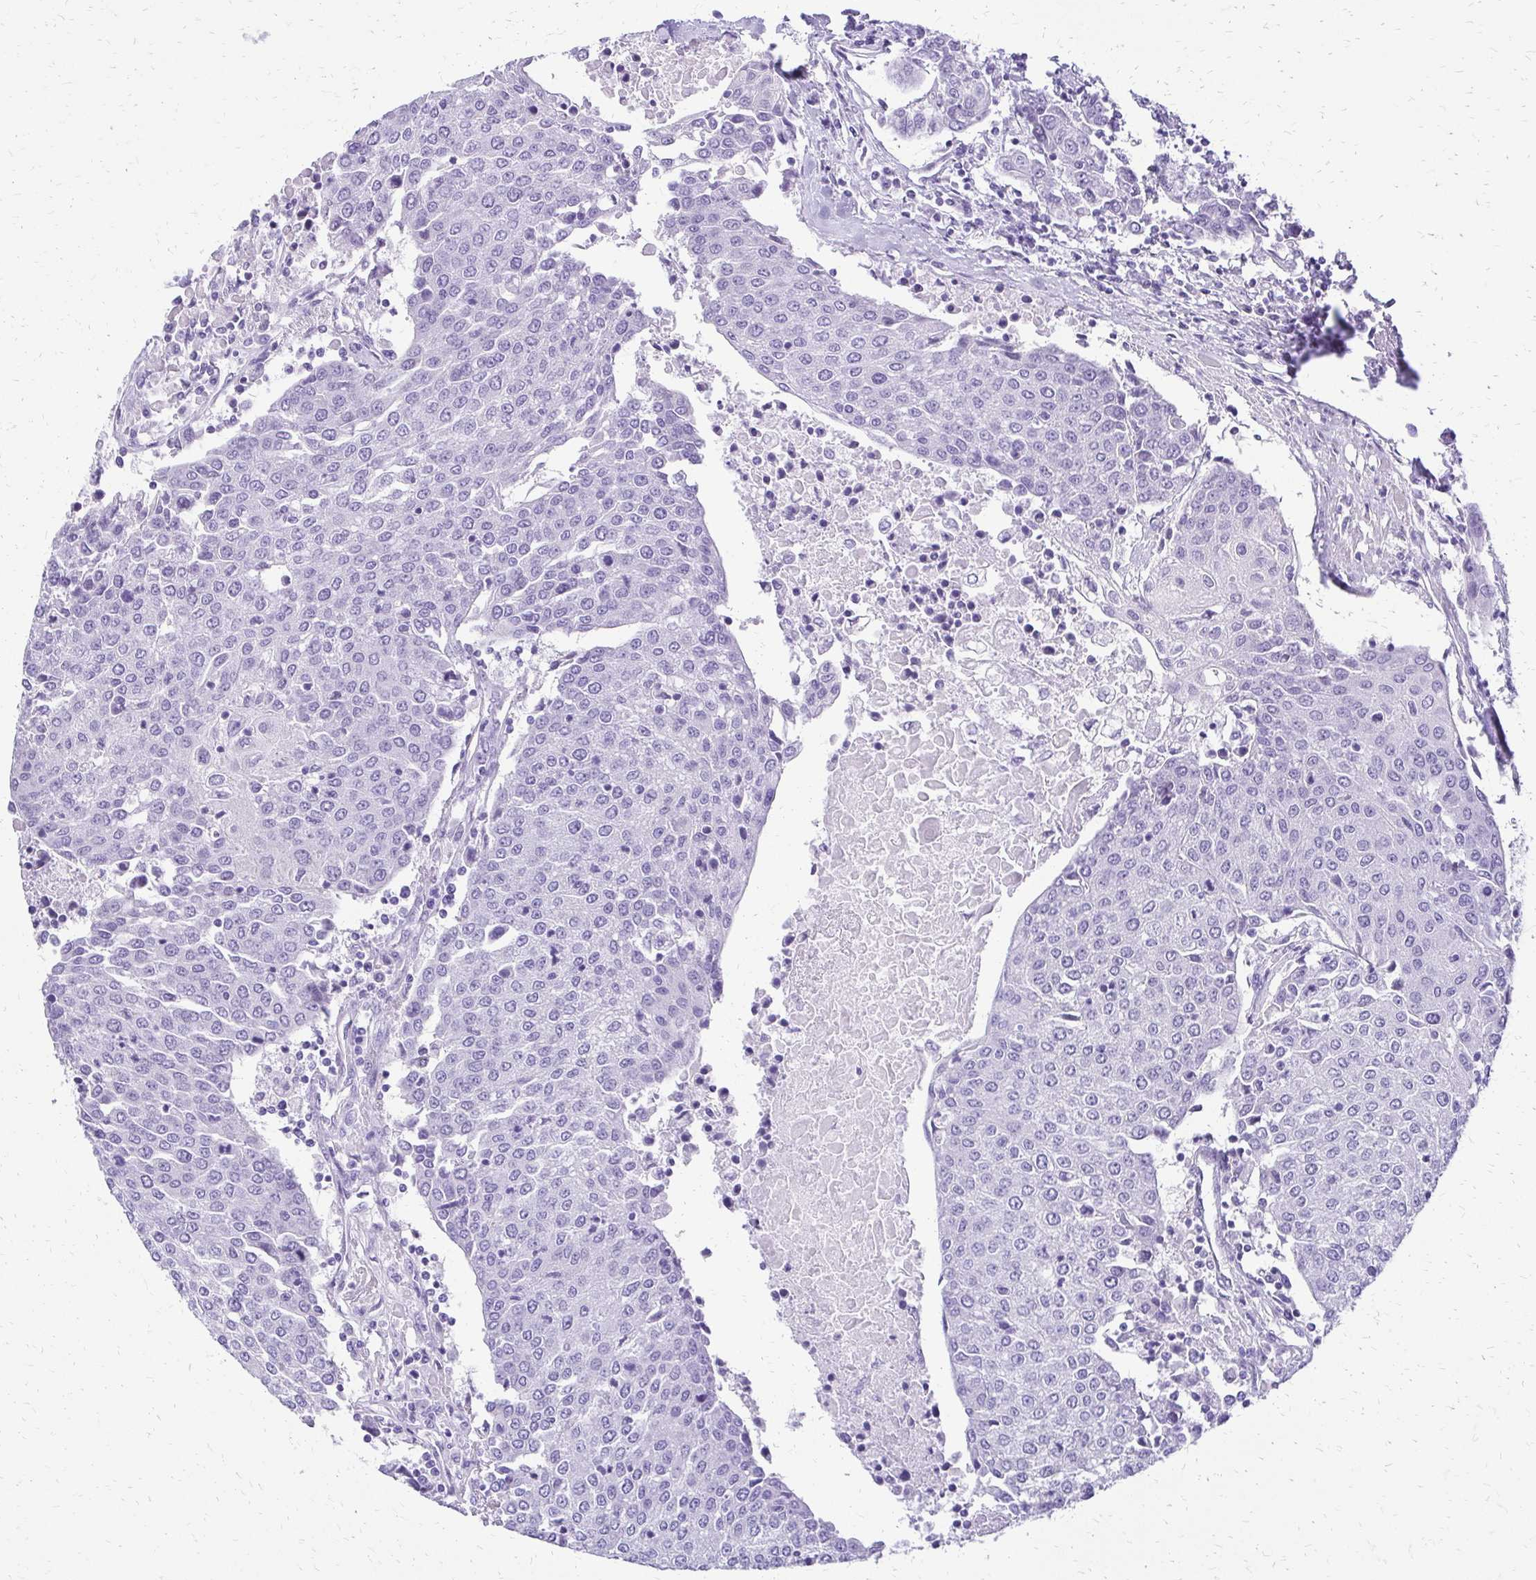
{"staining": {"intensity": "negative", "quantity": "none", "location": "none"}, "tissue": "urothelial cancer", "cell_type": "Tumor cells", "image_type": "cancer", "snomed": [{"axis": "morphology", "description": "Urothelial carcinoma, High grade"}, {"axis": "topography", "description": "Urinary bladder"}], "caption": "DAB (3,3'-diaminobenzidine) immunohistochemical staining of urothelial cancer shows no significant positivity in tumor cells. (Immunohistochemistry (ihc), brightfield microscopy, high magnification).", "gene": "SLC32A1", "patient": {"sex": "female", "age": 85}}